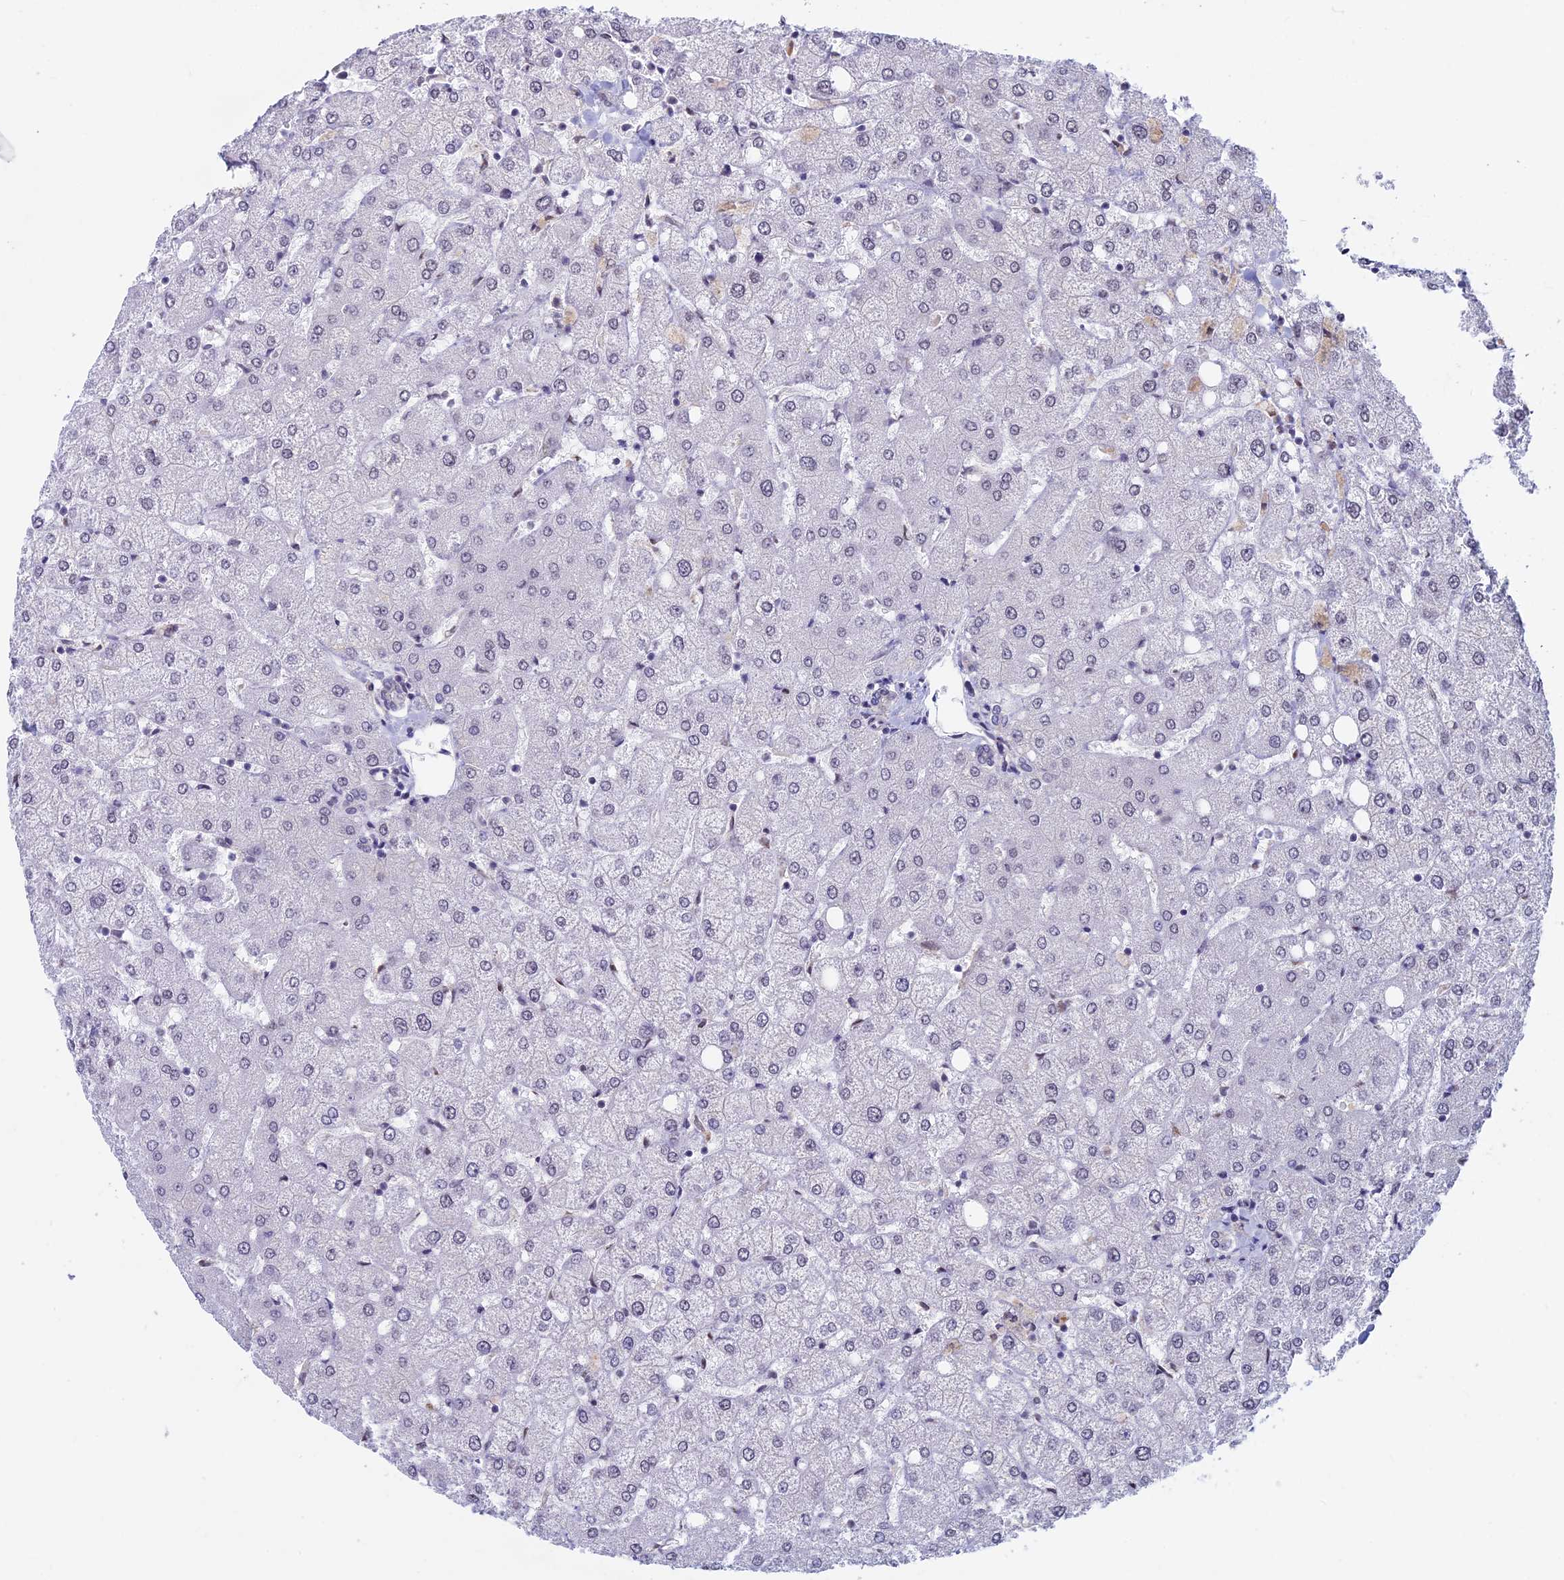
{"staining": {"intensity": "negative", "quantity": "none", "location": "none"}, "tissue": "liver", "cell_type": "Cholangiocytes", "image_type": "normal", "snomed": [{"axis": "morphology", "description": "Normal tissue, NOS"}, {"axis": "topography", "description": "Liver"}], "caption": "A micrograph of human liver is negative for staining in cholangiocytes.", "gene": "SPIRE1", "patient": {"sex": "female", "age": 54}}